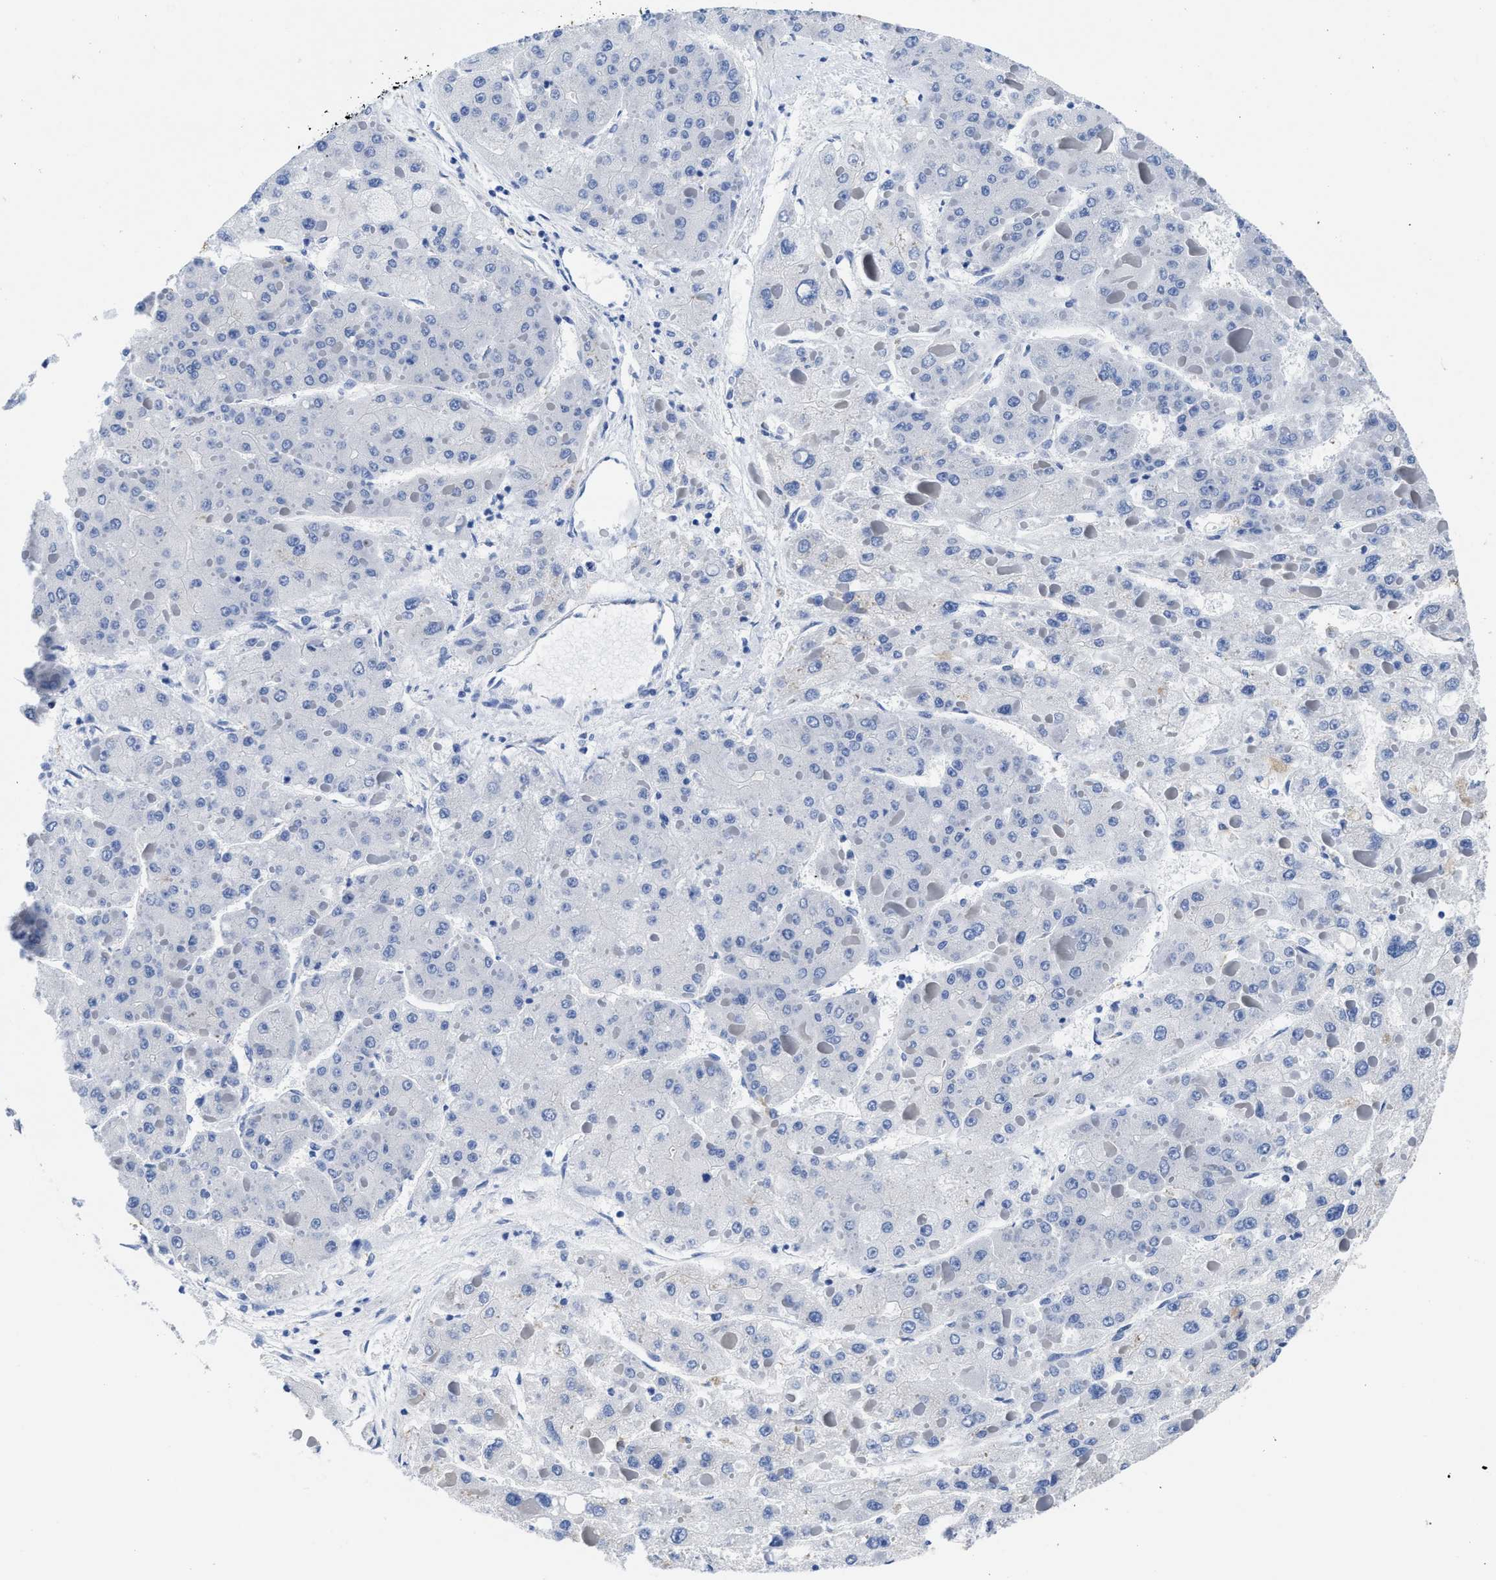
{"staining": {"intensity": "negative", "quantity": "none", "location": "none"}, "tissue": "liver cancer", "cell_type": "Tumor cells", "image_type": "cancer", "snomed": [{"axis": "morphology", "description": "Carcinoma, Hepatocellular, NOS"}, {"axis": "topography", "description": "Liver"}], "caption": "Protein analysis of liver cancer (hepatocellular carcinoma) exhibits no significant staining in tumor cells. (Brightfield microscopy of DAB immunohistochemistry at high magnification).", "gene": "HOOK1", "patient": {"sex": "female", "age": 73}}